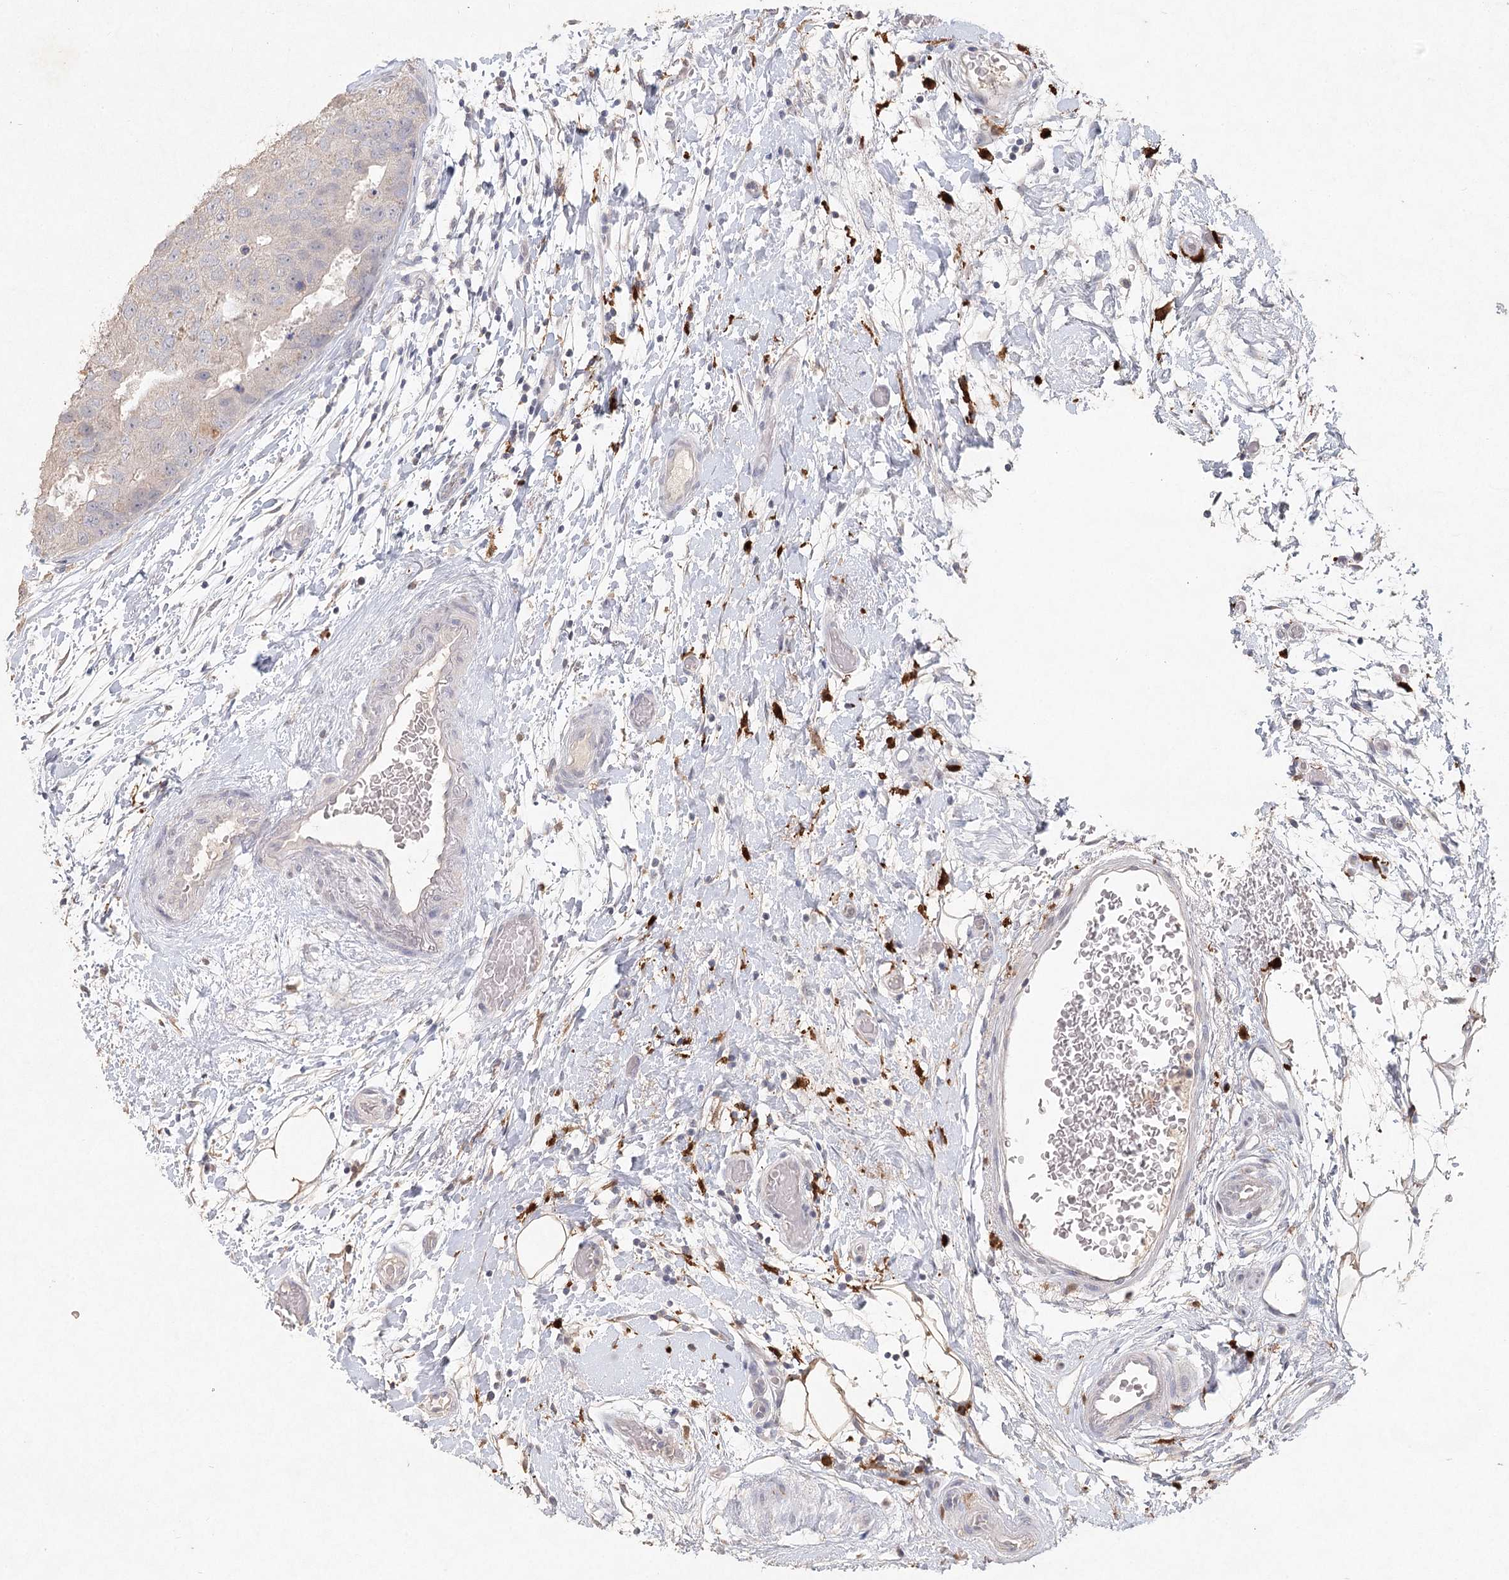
{"staining": {"intensity": "negative", "quantity": "none", "location": "none"}, "tissue": "breast cancer", "cell_type": "Tumor cells", "image_type": "cancer", "snomed": [{"axis": "morphology", "description": "Duct carcinoma"}, {"axis": "topography", "description": "Breast"}], "caption": "An image of human invasive ductal carcinoma (breast) is negative for staining in tumor cells.", "gene": "ARSI", "patient": {"sex": "female", "age": 62}}